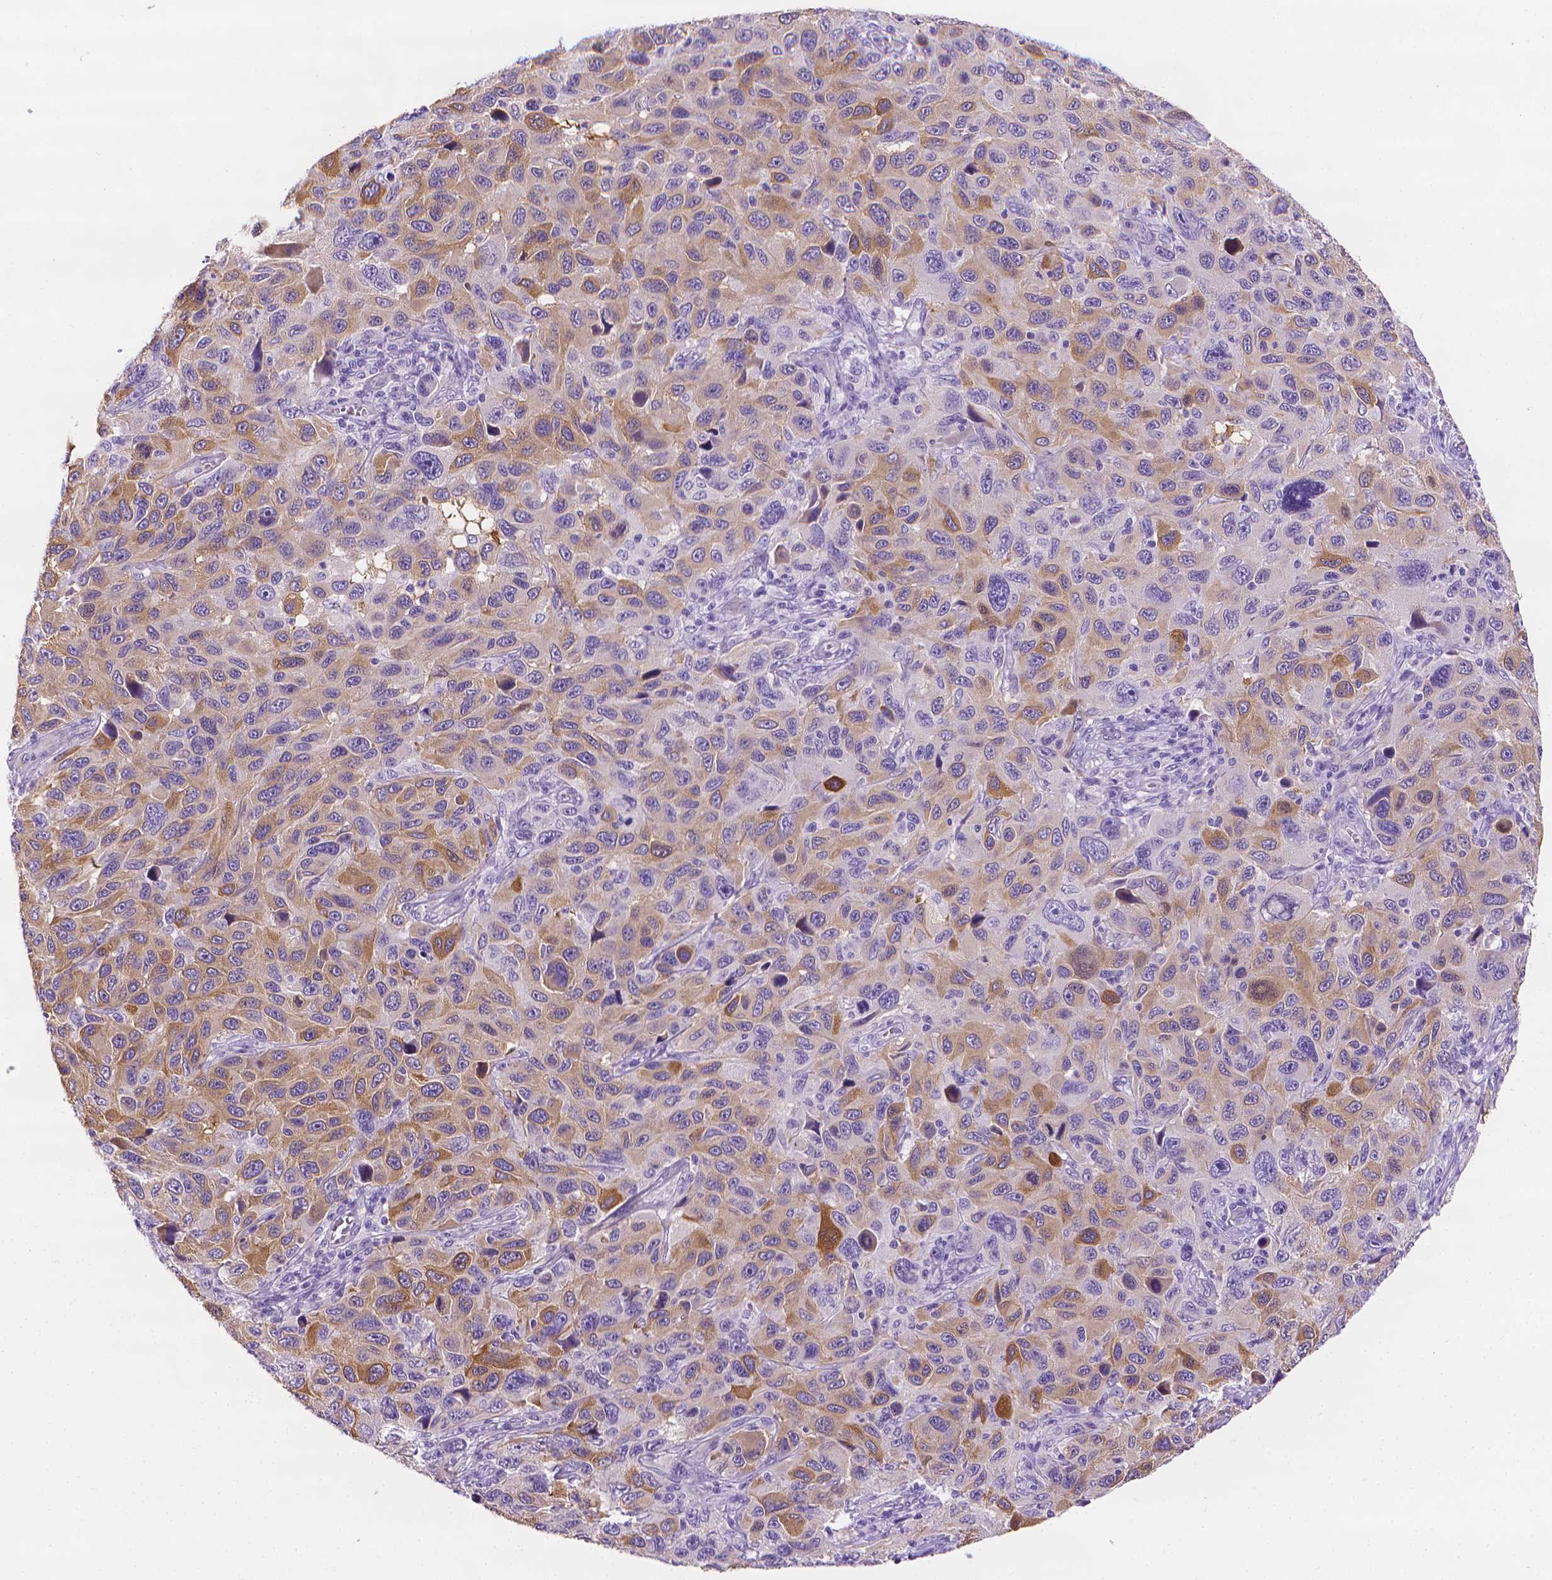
{"staining": {"intensity": "moderate", "quantity": "<25%", "location": "cytoplasmic/membranous"}, "tissue": "melanoma", "cell_type": "Tumor cells", "image_type": "cancer", "snomed": [{"axis": "morphology", "description": "Malignant melanoma, NOS"}, {"axis": "topography", "description": "Skin"}], "caption": "Immunohistochemical staining of malignant melanoma displays moderate cytoplasmic/membranous protein expression in about <25% of tumor cells.", "gene": "FASN", "patient": {"sex": "male", "age": 53}}